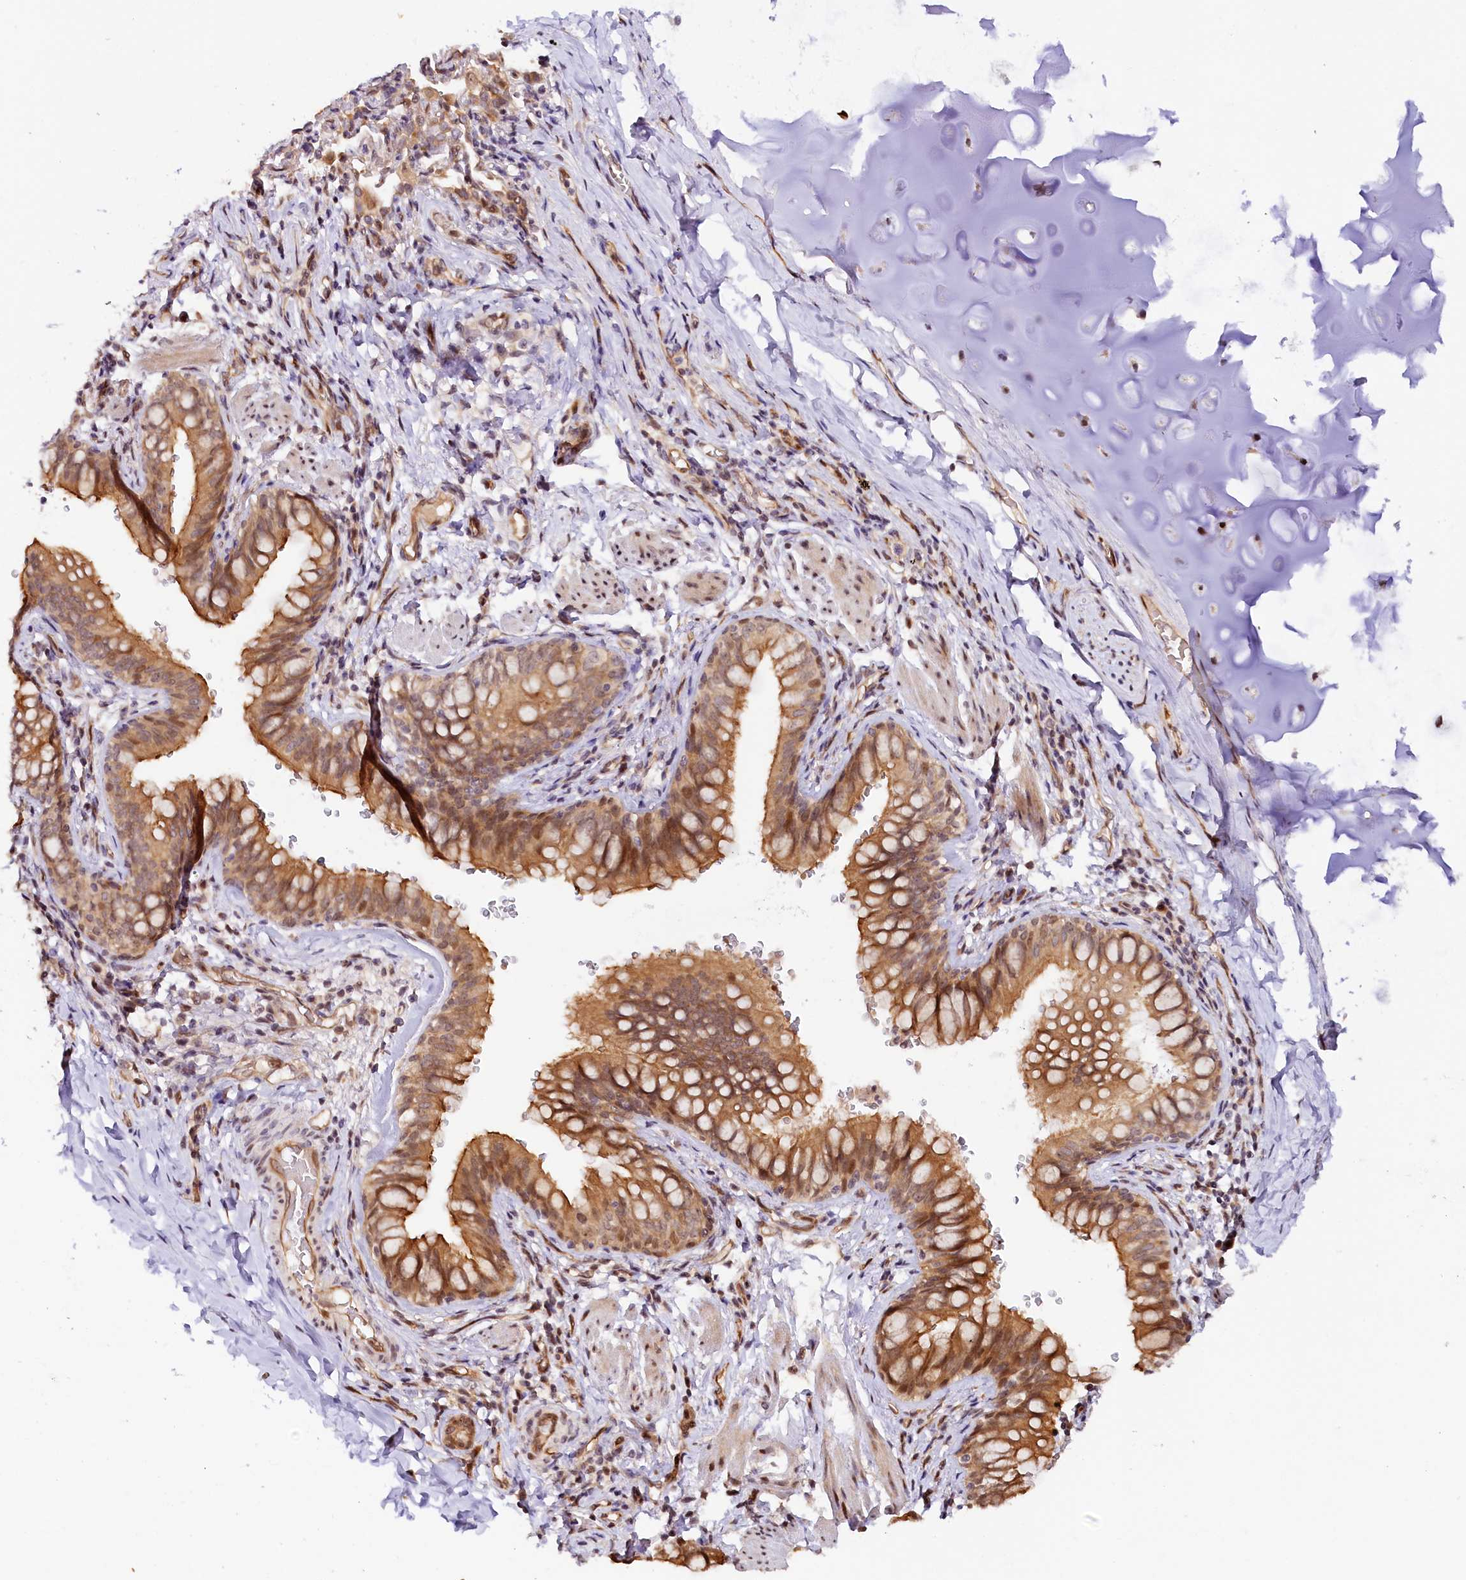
{"staining": {"intensity": "moderate", "quantity": ">75%", "location": "cytoplasmic/membranous"}, "tissue": "bronchus", "cell_type": "Respiratory epithelial cells", "image_type": "normal", "snomed": [{"axis": "morphology", "description": "Normal tissue, NOS"}, {"axis": "topography", "description": "Cartilage tissue"}, {"axis": "topography", "description": "Bronchus"}], "caption": "An image of human bronchus stained for a protein demonstrates moderate cytoplasmic/membranous brown staining in respiratory epithelial cells.", "gene": "ANKRD24", "patient": {"sex": "female", "age": 36}}